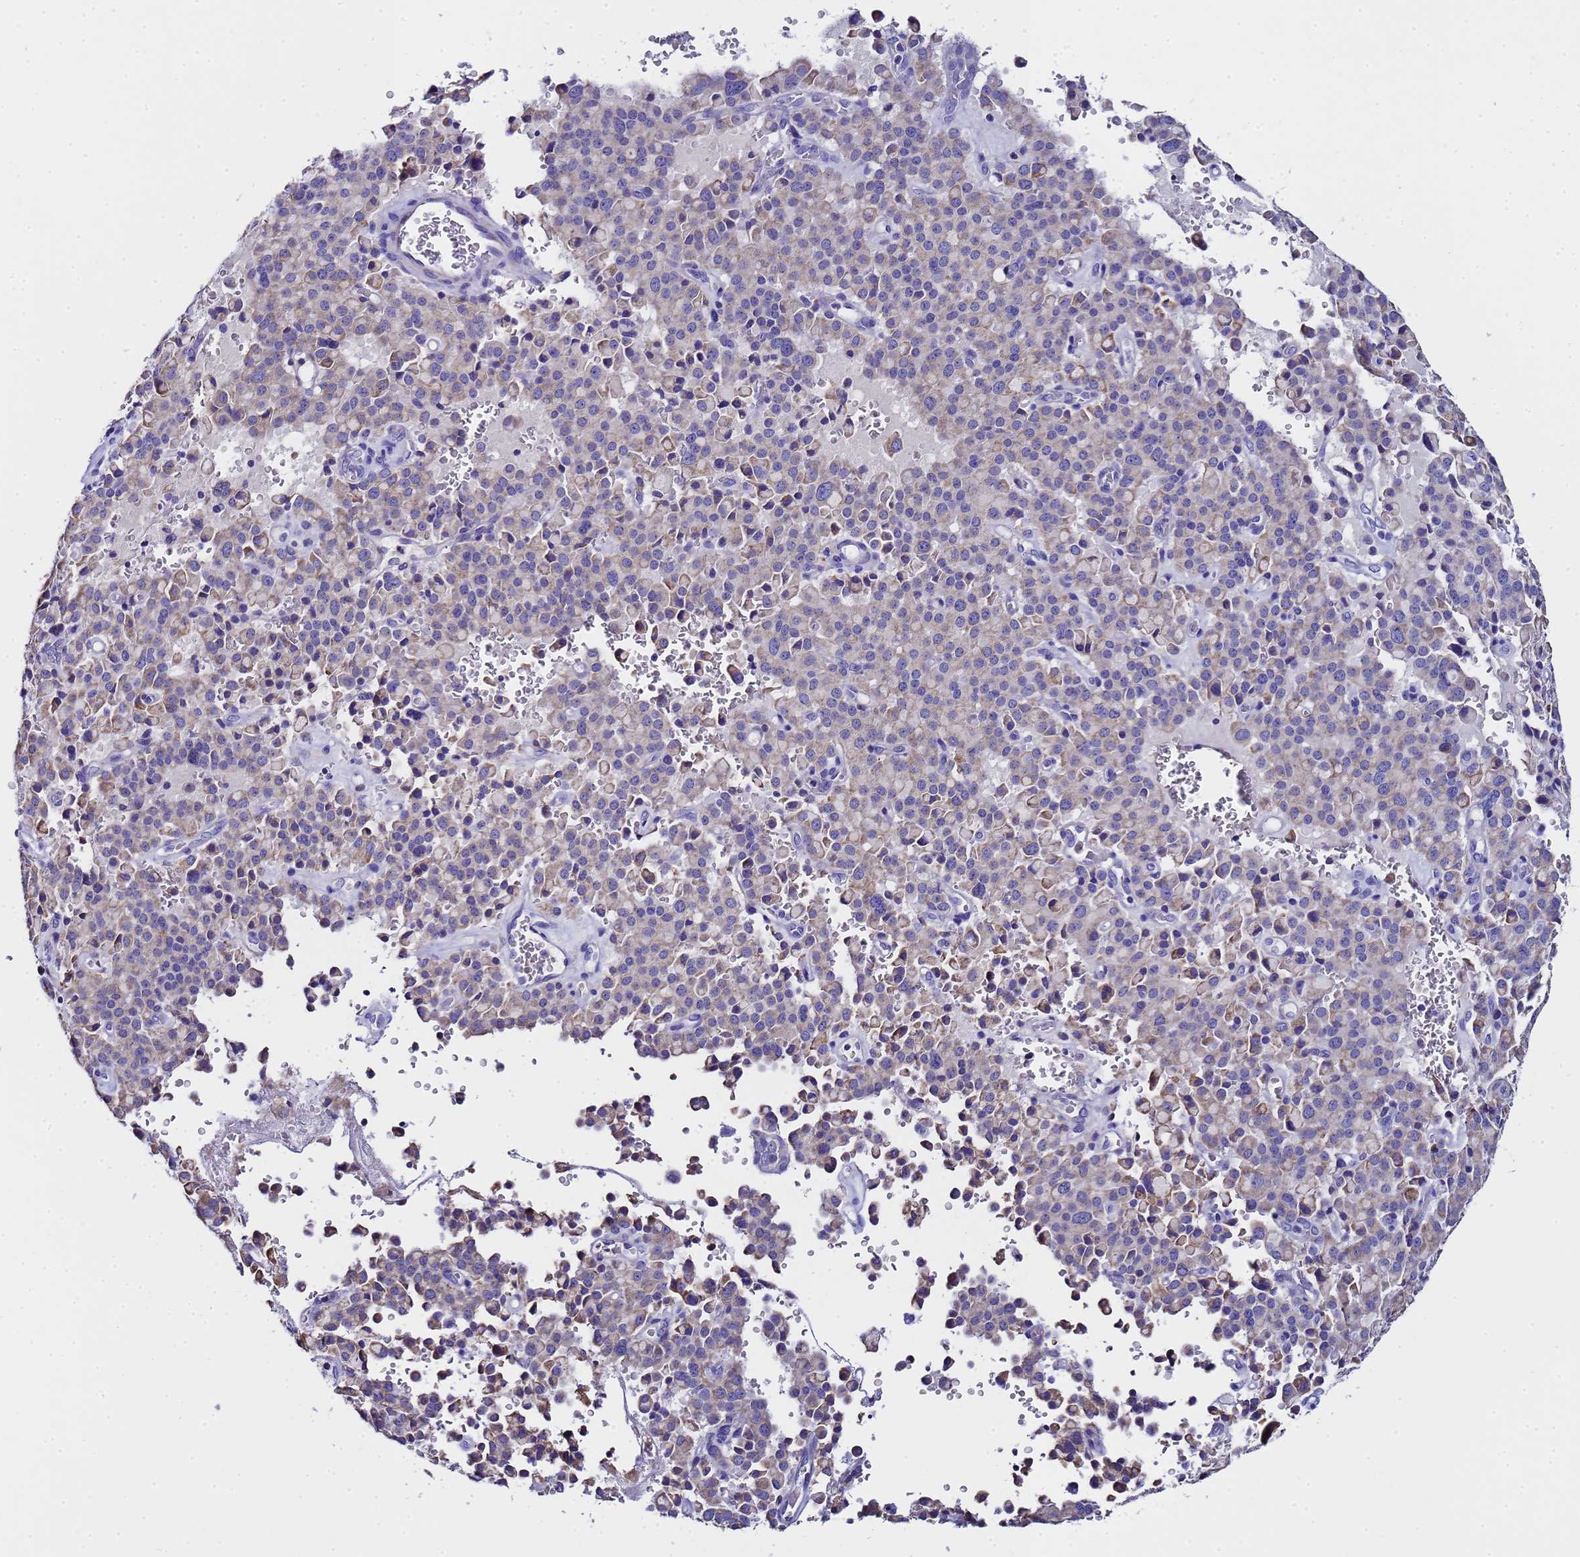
{"staining": {"intensity": "weak", "quantity": "25%-75%", "location": "cytoplasmic/membranous"}, "tissue": "pancreatic cancer", "cell_type": "Tumor cells", "image_type": "cancer", "snomed": [{"axis": "morphology", "description": "Adenocarcinoma, NOS"}, {"axis": "topography", "description": "Pancreas"}], "caption": "High-magnification brightfield microscopy of pancreatic cancer (adenocarcinoma) stained with DAB (brown) and counterstained with hematoxylin (blue). tumor cells exhibit weak cytoplasmic/membranous staining is appreciated in approximately25%-75% of cells.", "gene": "MRPS12", "patient": {"sex": "male", "age": 65}}